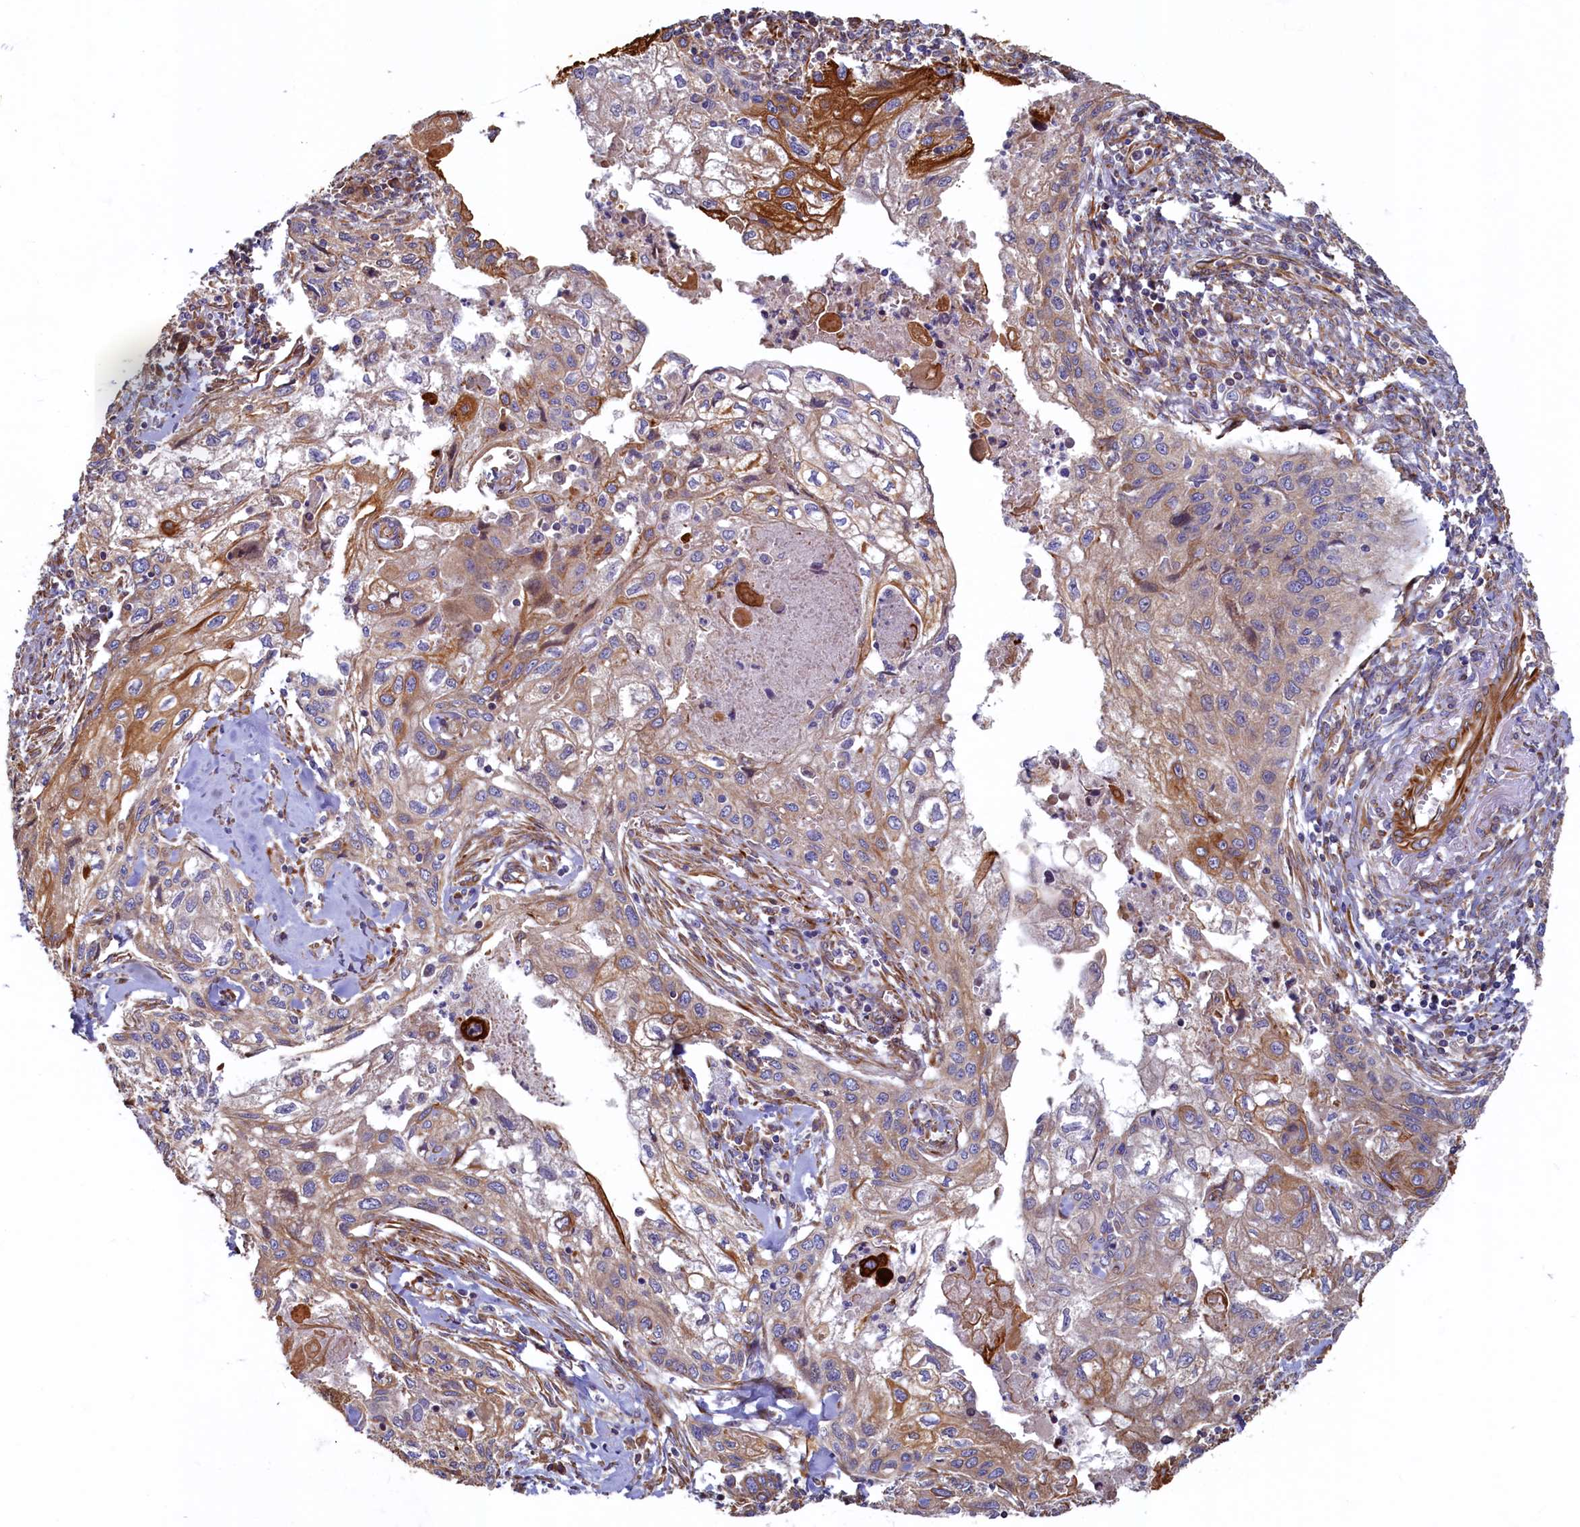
{"staining": {"intensity": "moderate", "quantity": "25%-75%", "location": "cytoplasmic/membranous"}, "tissue": "cervical cancer", "cell_type": "Tumor cells", "image_type": "cancer", "snomed": [{"axis": "morphology", "description": "Squamous cell carcinoma, NOS"}, {"axis": "topography", "description": "Cervix"}], "caption": "This is a histology image of immunohistochemistry staining of squamous cell carcinoma (cervical), which shows moderate staining in the cytoplasmic/membranous of tumor cells.", "gene": "LRRC57", "patient": {"sex": "female", "age": 67}}